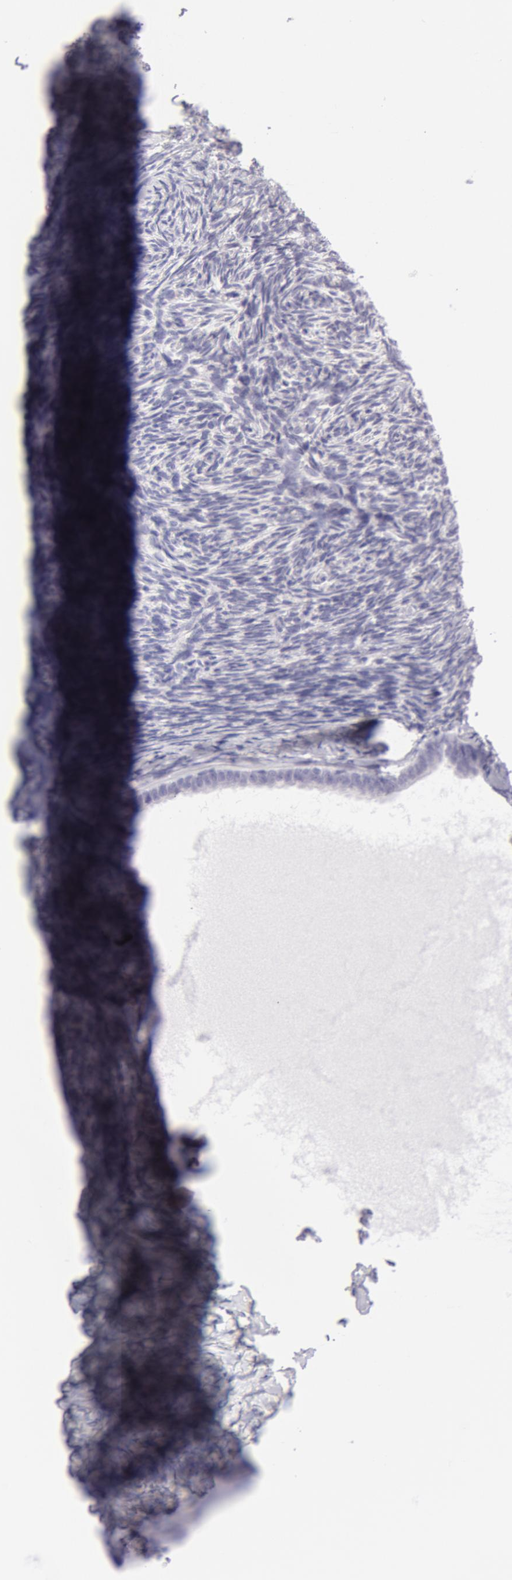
{"staining": {"intensity": "negative", "quantity": "none", "location": "none"}, "tissue": "ovary", "cell_type": "Follicle cells", "image_type": "normal", "snomed": [{"axis": "morphology", "description": "Normal tissue, NOS"}, {"axis": "topography", "description": "Ovary"}], "caption": "Immunohistochemistry micrograph of unremarkable human ovary stained for a protein (brown), which demonstrates no positivity in follicle cells. (DAB IHC, high magnification).", "gene": "AMACR", "patient": {"sex": "female", "age": 59}}